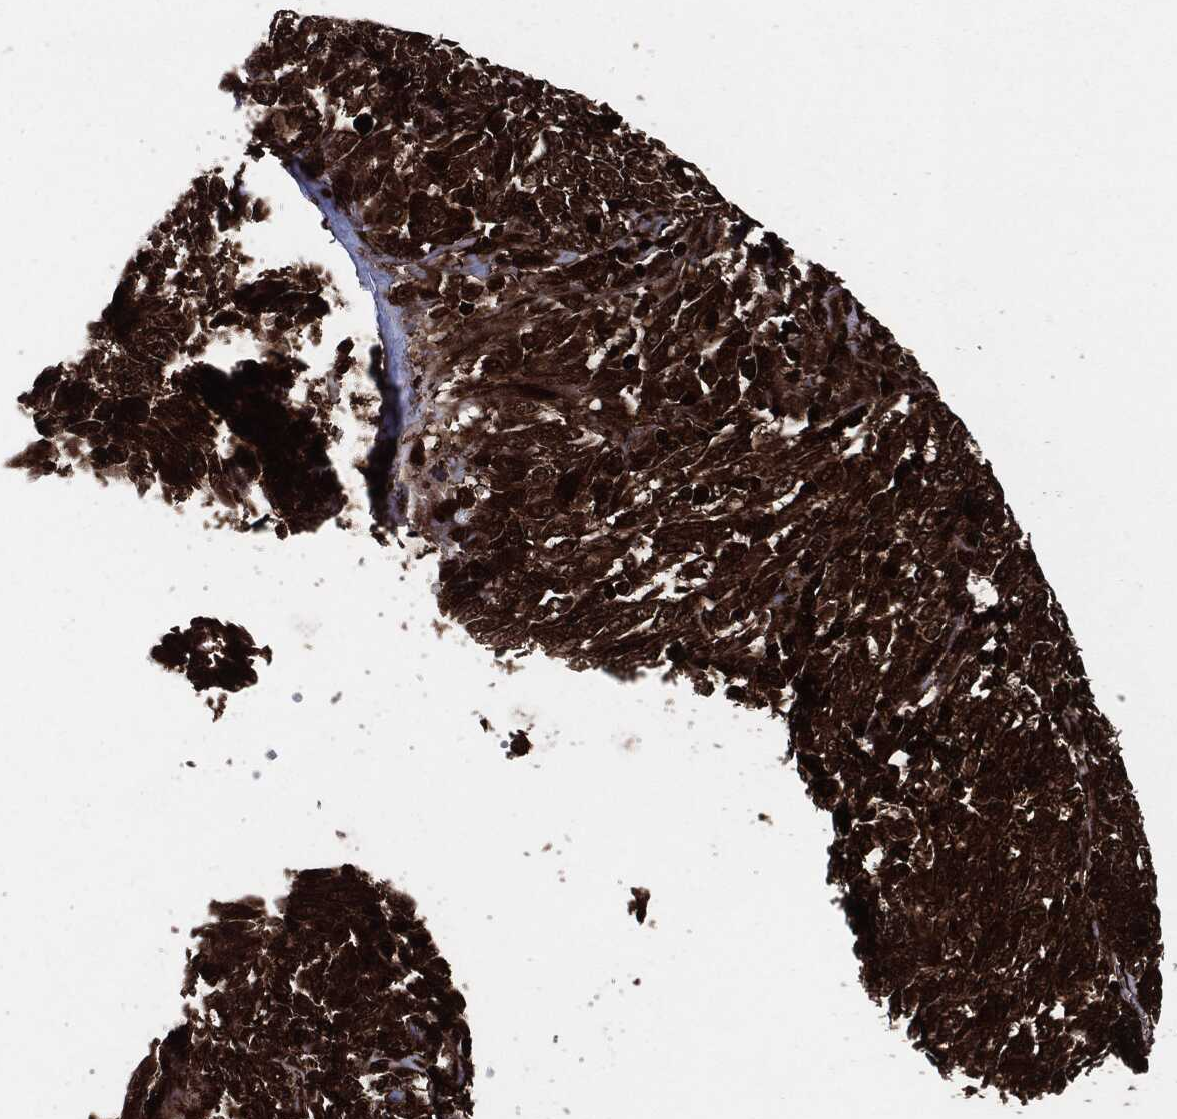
{"staining": {"intensity": "strong", "quantity": ">75%", "location": "cytoplasmic/membranous"}, "tissue": "melanoma", "cell_type": "Tumor cells", "image_type": "cancer", "snomed": [{"axis": "morphology", "description": "Malignant melanoma, NOS"}, {"axis": "topography", "description": "Skin"}], "caption": "A high-resolution histopathology image shows IHC staining of melanoma, which reveals strong cytoplasmic/membranous expression in approximately >75% of tumor cells. Using DAB (brown) and hematoxylin (blue) stains, captured at high magnification using brightfield microscopy.", "gene": "YWHAB", "patient": {"sex": "female", "age": 91}}